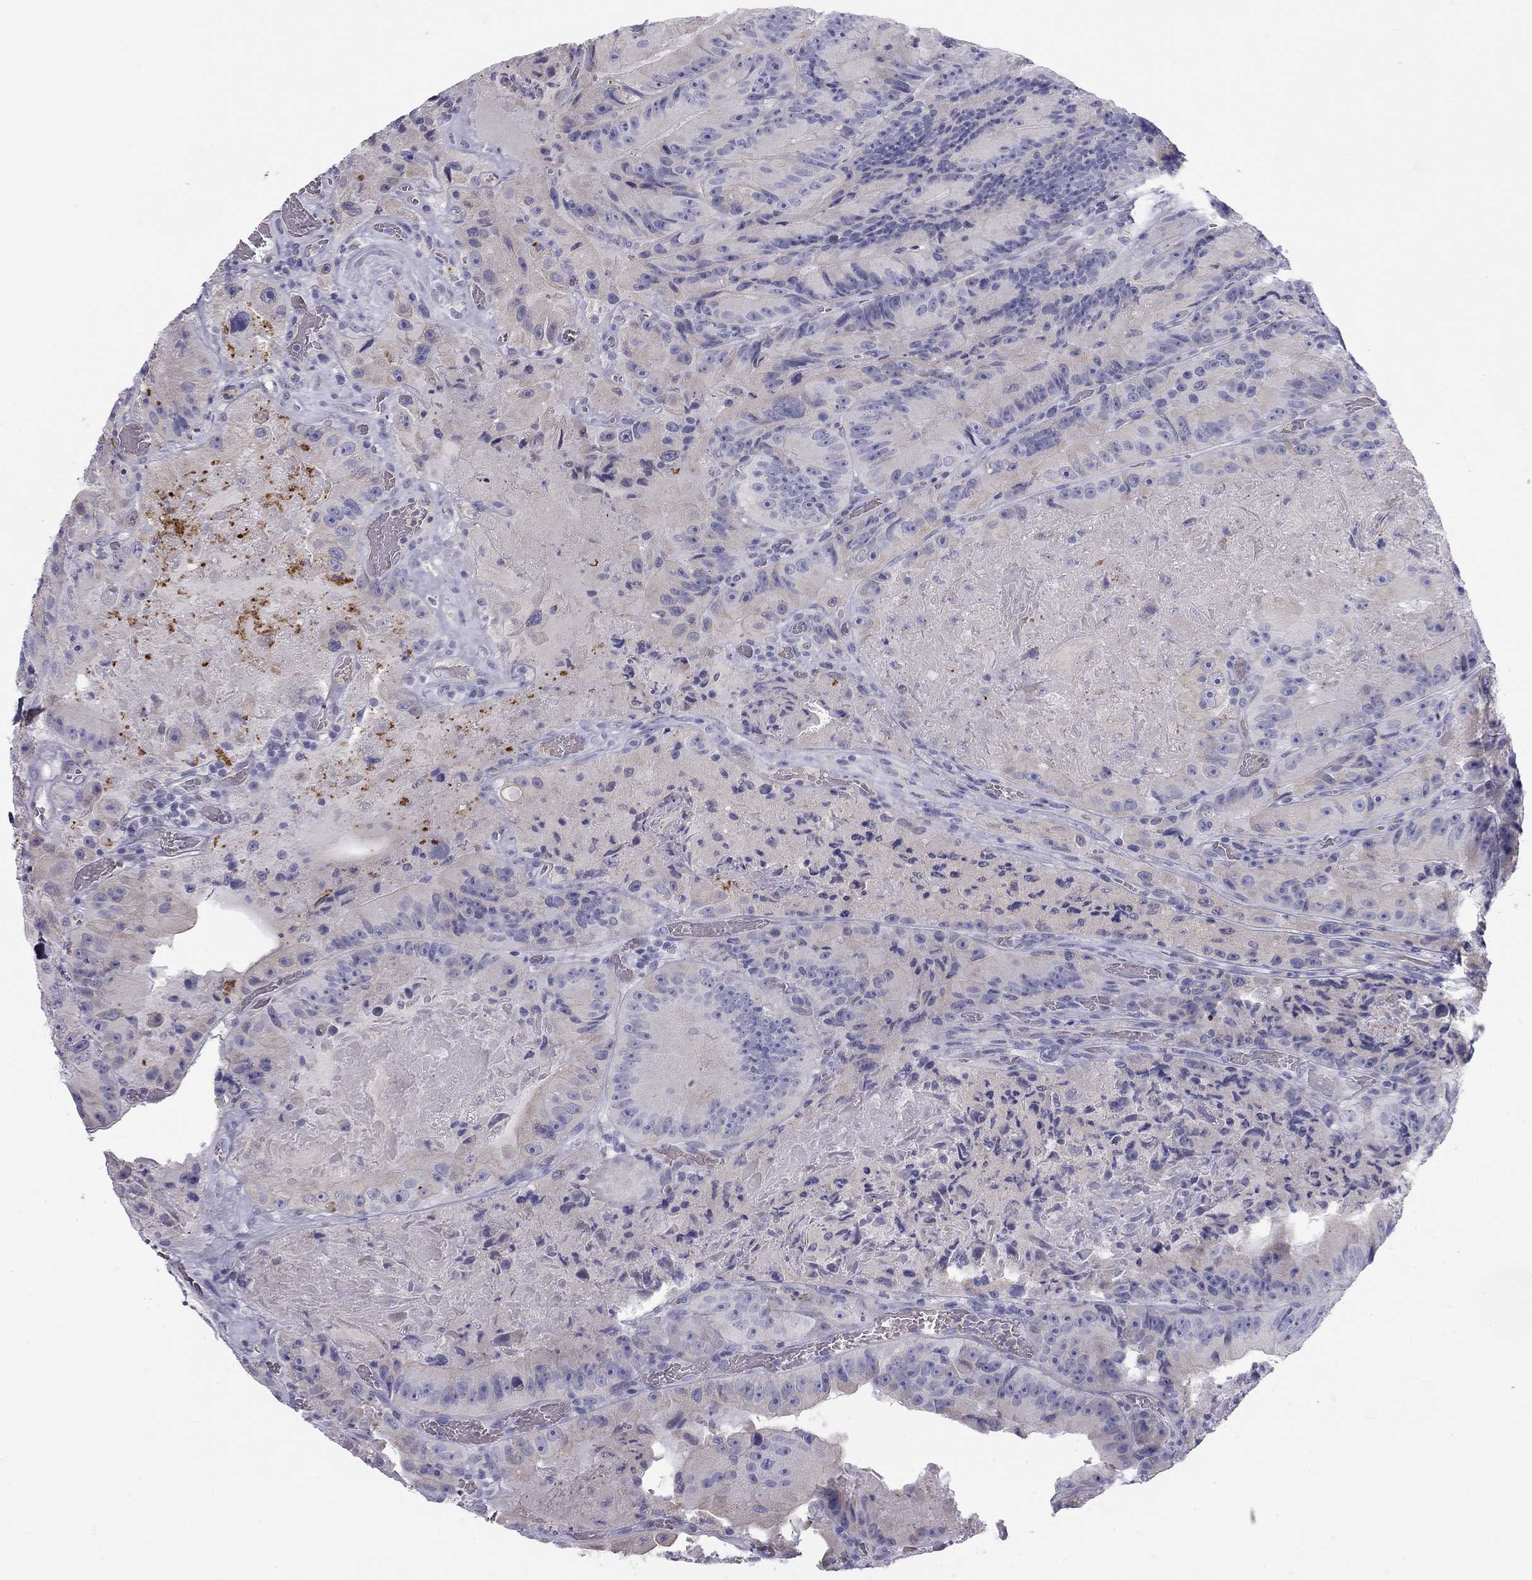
{"staining": {"intensity": "negative", "quantity": "none", "location": "none"}, "tissue": "colorectal cancer", "cell_type": "Tumor cells", "image_type": "cancer", "snomed": [{"axis": "morphology", "description": "Adenocarcinoma, NOS"}, {"axis": "topography", "description": "Colon"}], "caption": "Histopathology image shows no protein positivity in tumor cells of colorectal cancer (adenocarcinoma) tissue.", "gene": "TDRD6", "patient": {"sex": "female", "age": 86}}